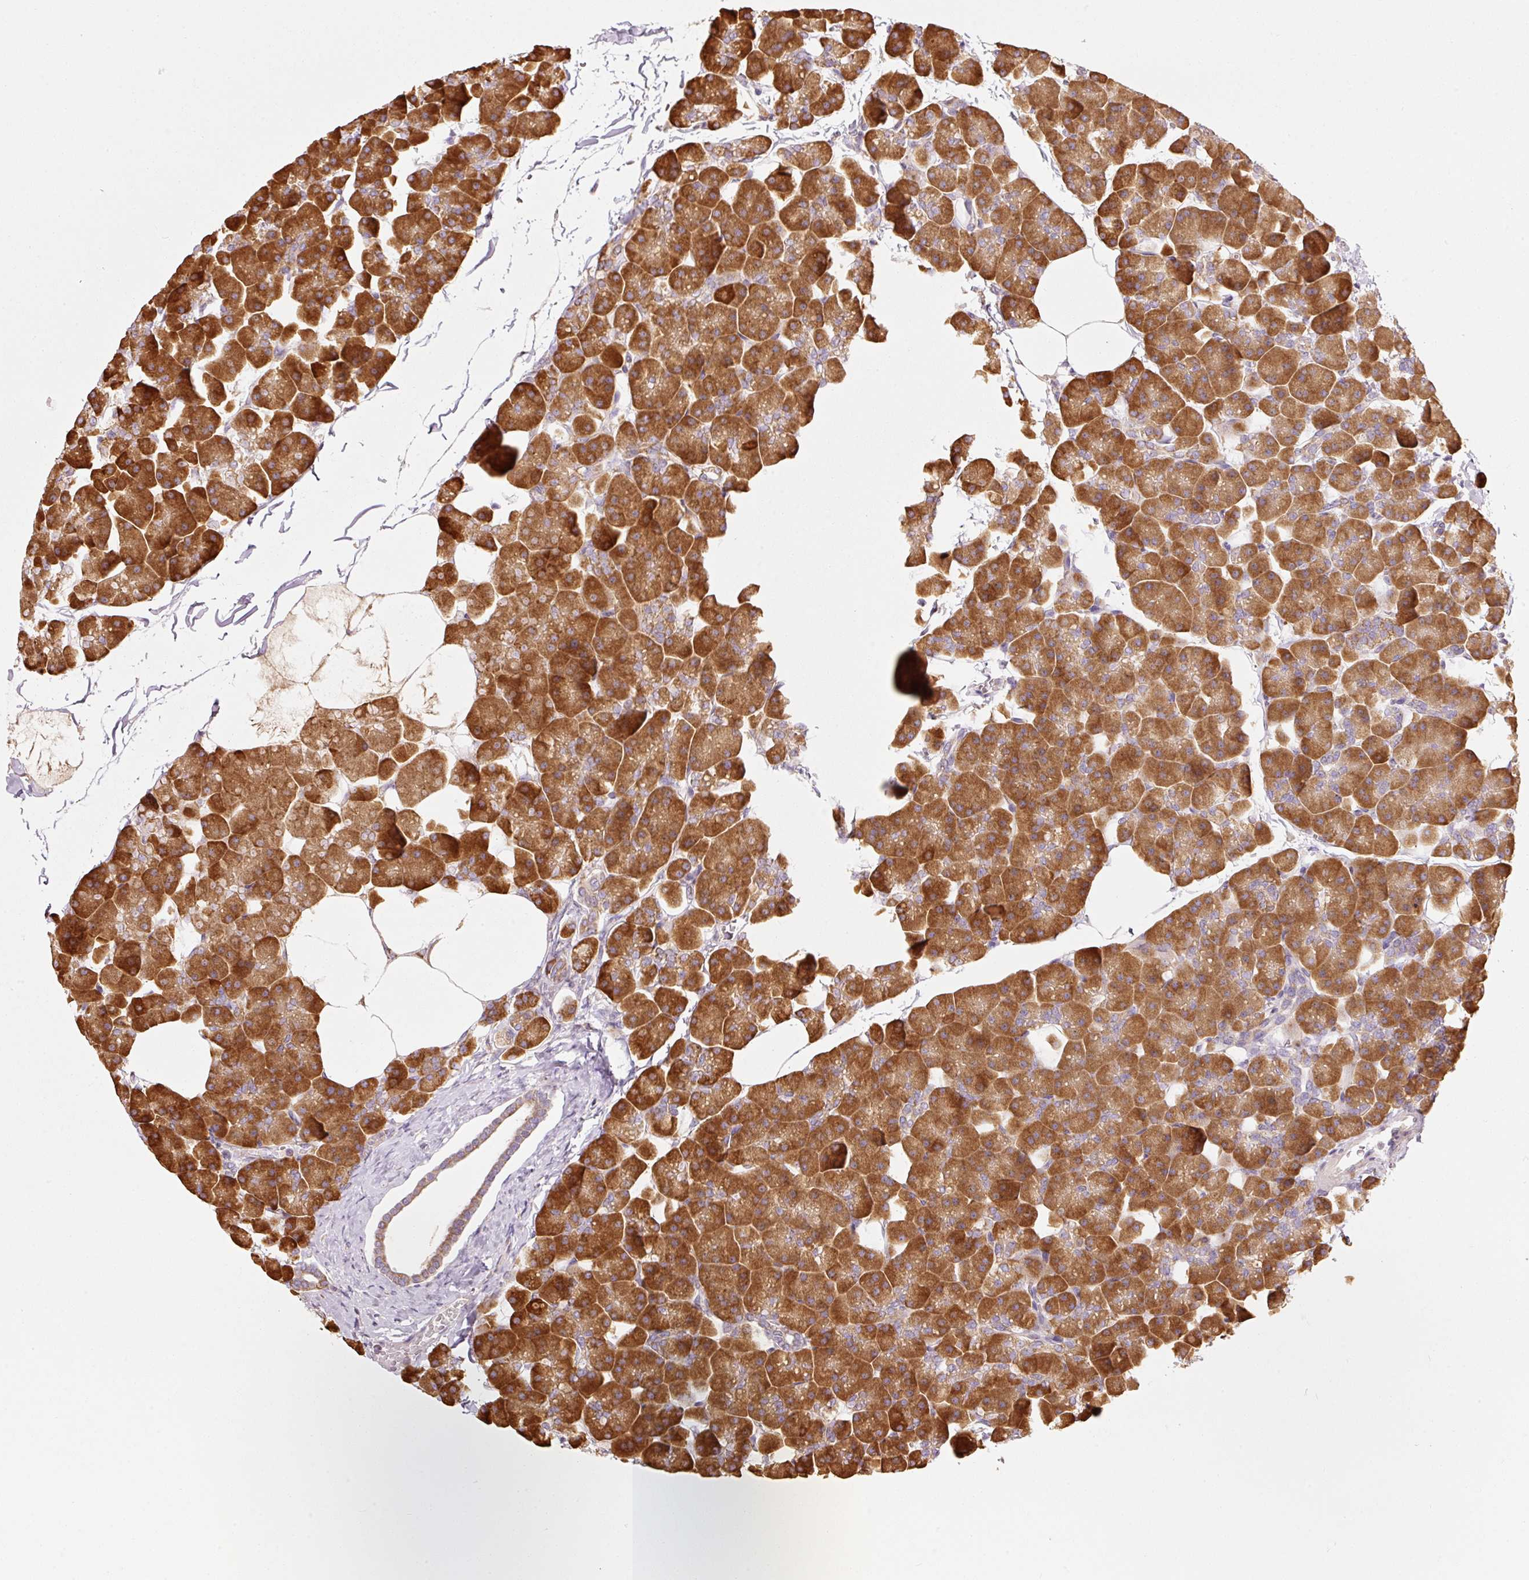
{"staining": {"intensity": "strong", "quantity": ">75%", "location": "cytoplasmic/membranous"}, "tissue": "pancreas", "cell_type": "Exocrine glandular cells", "image_type": "normal", "snomed": [{"axis": "morphology", "description": "Normal tissue, NOS"}, {"axis": "topography", "description": "Pancreas"}], "caption": "IHC image of normal pancreas: human pancreas stained using IHC shows high levels of strong protein expression localized specifically in the cytoplasmic/membranous of exocrine glandular cells, appearing as a cytoplasmic/membranous brown color.", "gene": "MORN4", "patient": {"sex": "male", "age": 35}}